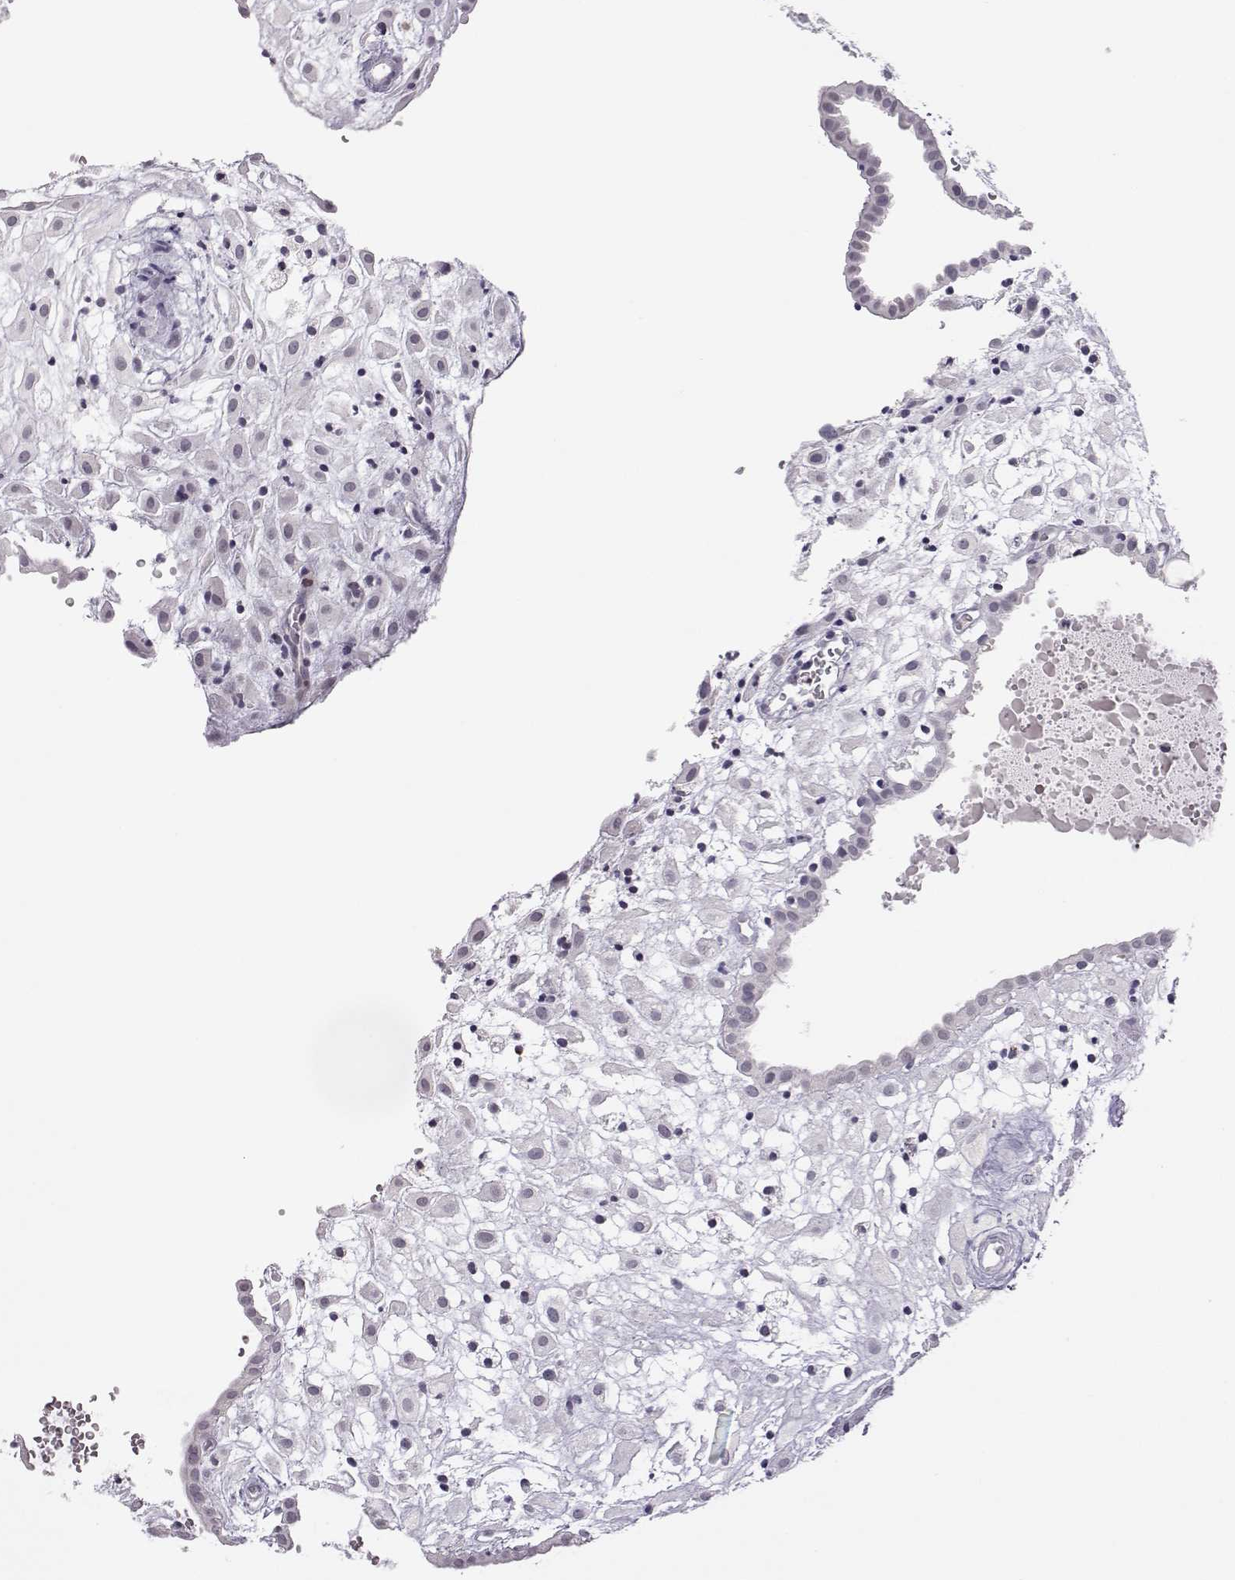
{"staining": {"intensity": "negative", "quantity": "none", "location": "none"}, "tissue": "placenta", "cell_type": "Decidual cells", "image_type": "normal", "snomed": [{"axis": "morphology", "description": "Normal tissue, NOS"}, {"axis": "topography", "description": "Placenta"}], "caption": "IHC image of benign placenta stained for a protein (brown), which displays no expression in decidual cells. (IHC, brightfield microscopy, high magnification).", "gene": "VGF", "patient": {"sex": "female", "age": 24}}